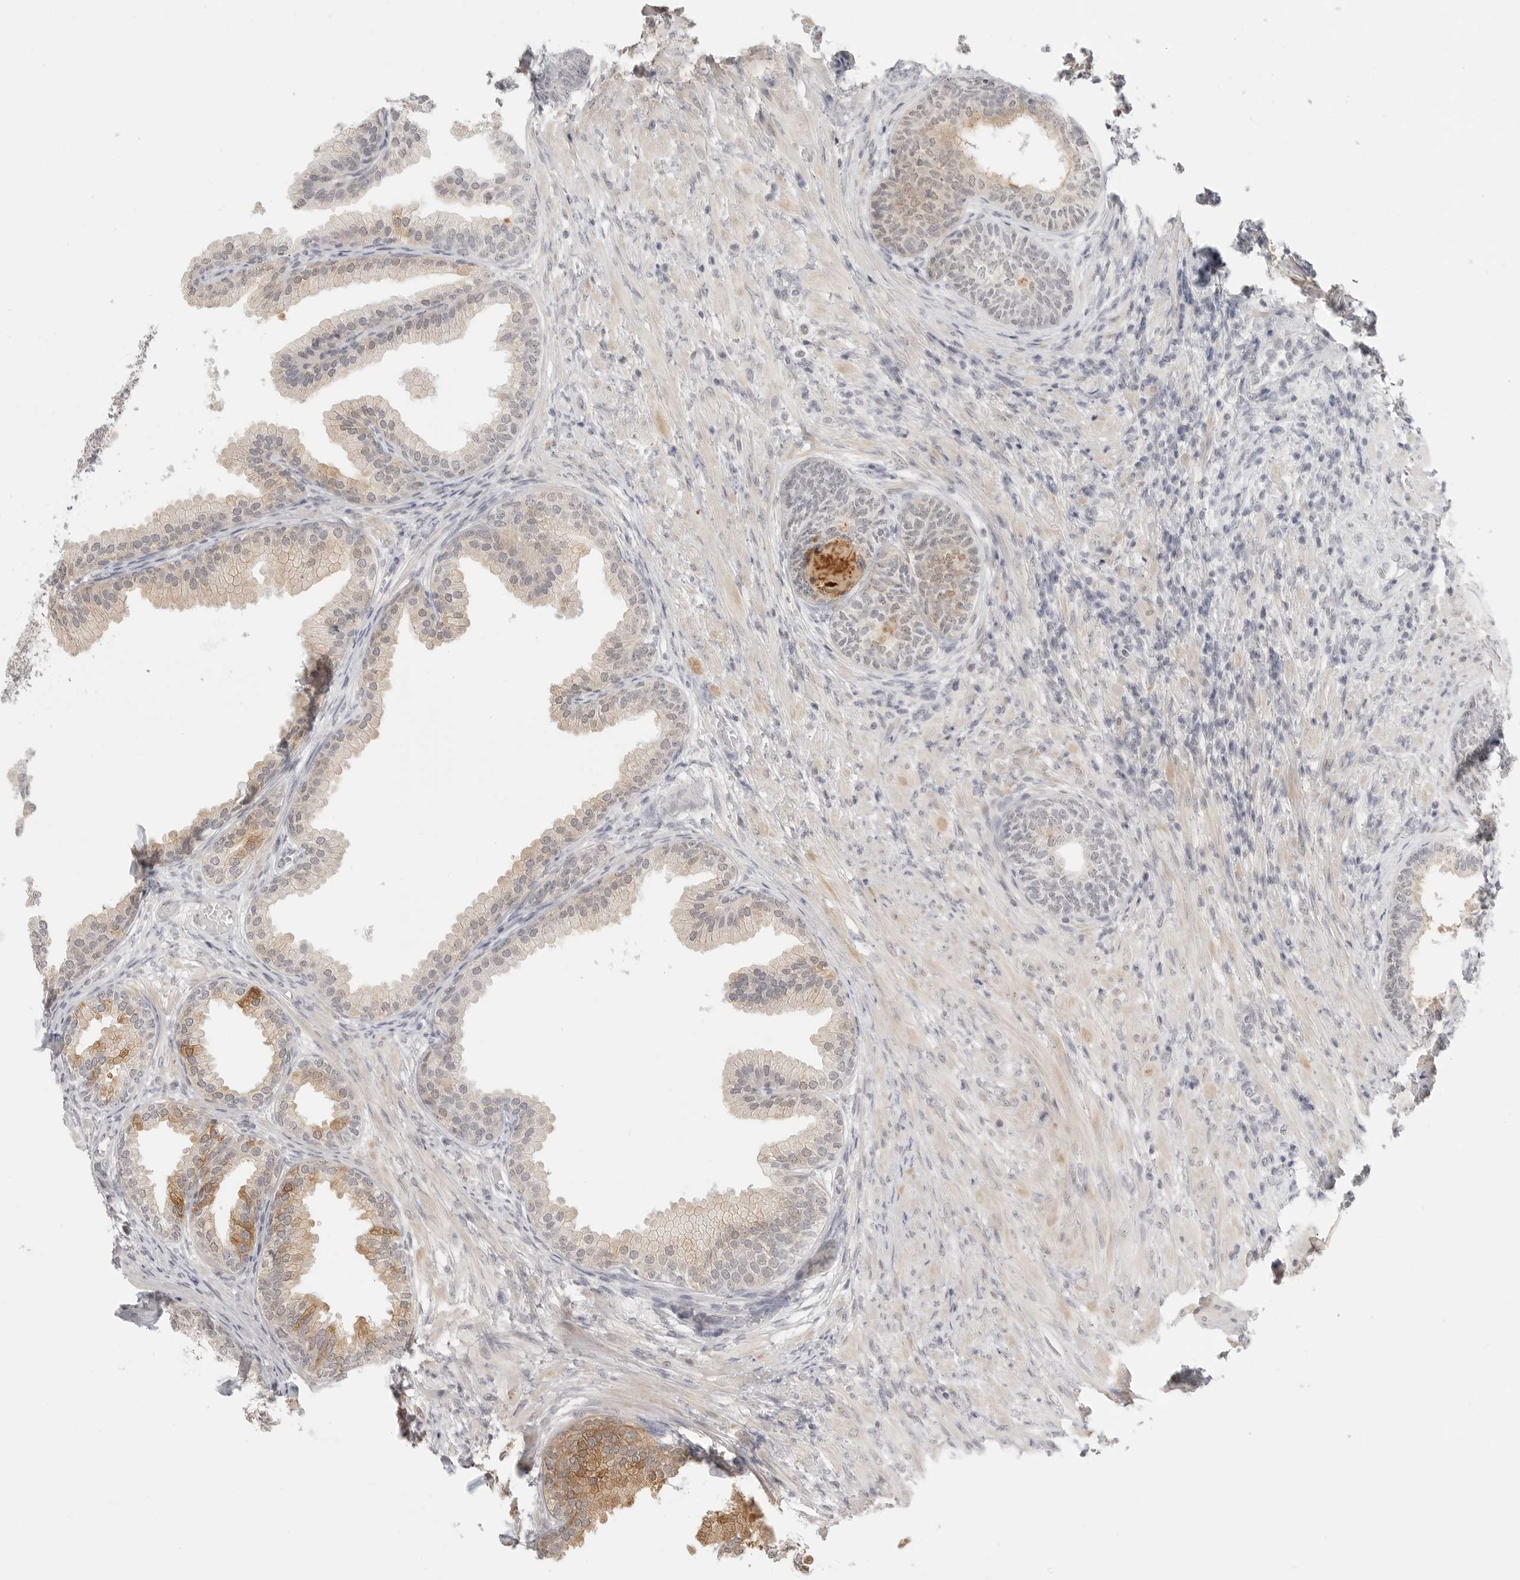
{"staining": {"intensity": "moderate", "quantity": "<25%", "location": "cytoplasmic/membranous"}, "tissue": "prostate", "cell_type": "Glandular cells", "image_type": "normal", "snomed": [{"axis": "morphology", "description": "Normal tissue, NOS"}, {"axis": "topography", "description": "Prostate"}], "caption": "IHC (DAB (3,3'-diaminobenzidine)) staining of benign human prostate demonstrates moderate cytoplasmic/membranous protein staining in approximately <25% of glandular cells. (IHC, brightfield microscopy, high magnification).", "gene": "KLK11", "patient": {"sex": "male", "age": 76}}